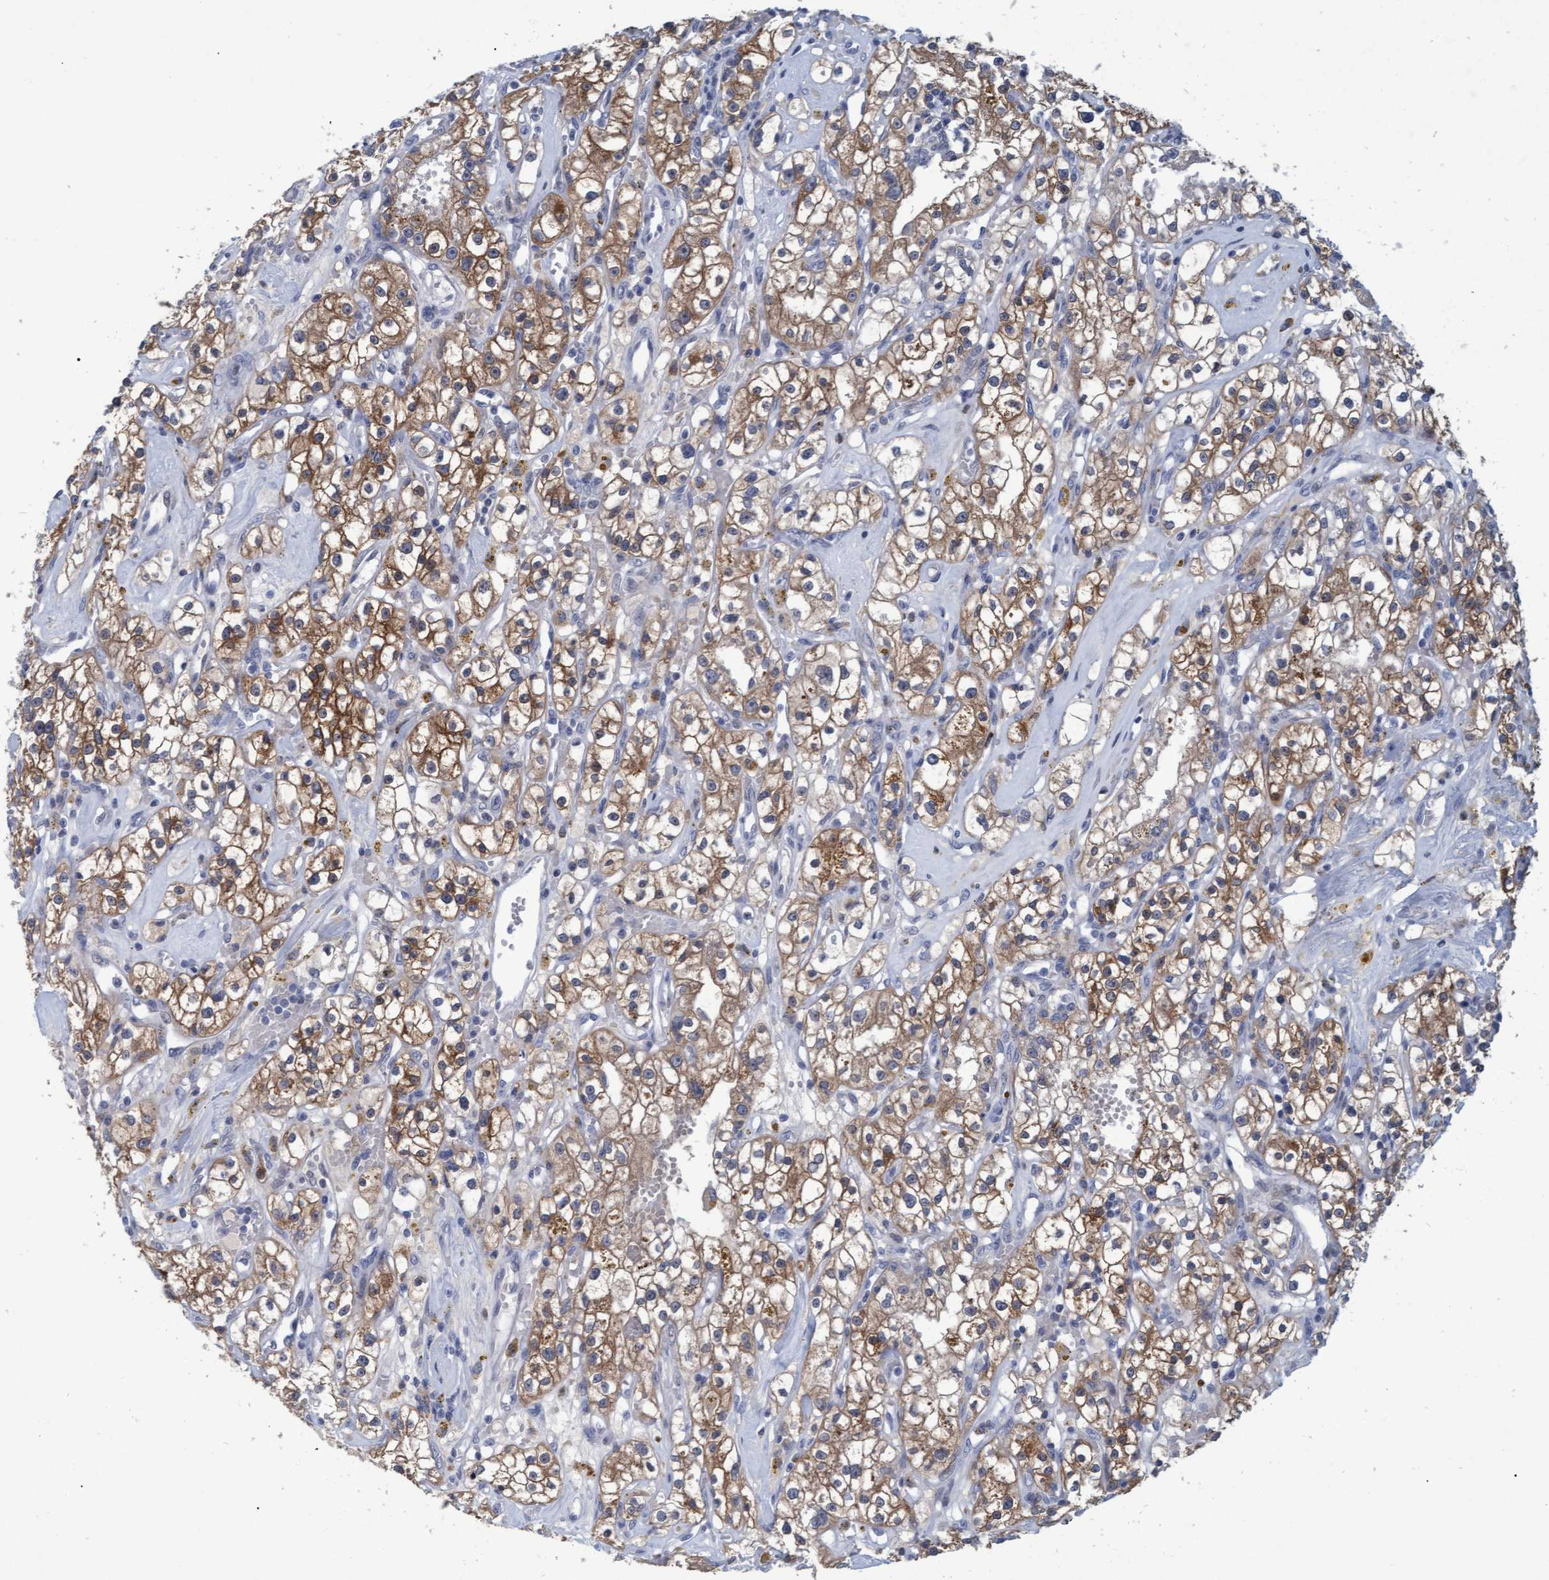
{"staining": {"intensity": "moderate", "quantity": ">75%", "location": "cytoplasmic/membranous"}, "tissue": "renal cancer", "cell_type": "Tumor cells", "image_type": "cancer", "snomed": [{"axis": "morphology", "description": "Adenocarcinoma, NOS"}, {"axis": "topography", "description": "Kidney"}], "caption": "A micrograph of adenocarcinoma (renal) stained for a protein demonstrates moderate cytoplasmic/membranous brown staining in tumor cells. The staining was performed using DAB (3,3'-diaminobenzidine), with brown indicating positive protein expression. Nuclei are stained blue with hematoxylin.", "gene": "PROCA1", "patient": {"sex": "male", "age": 56}}